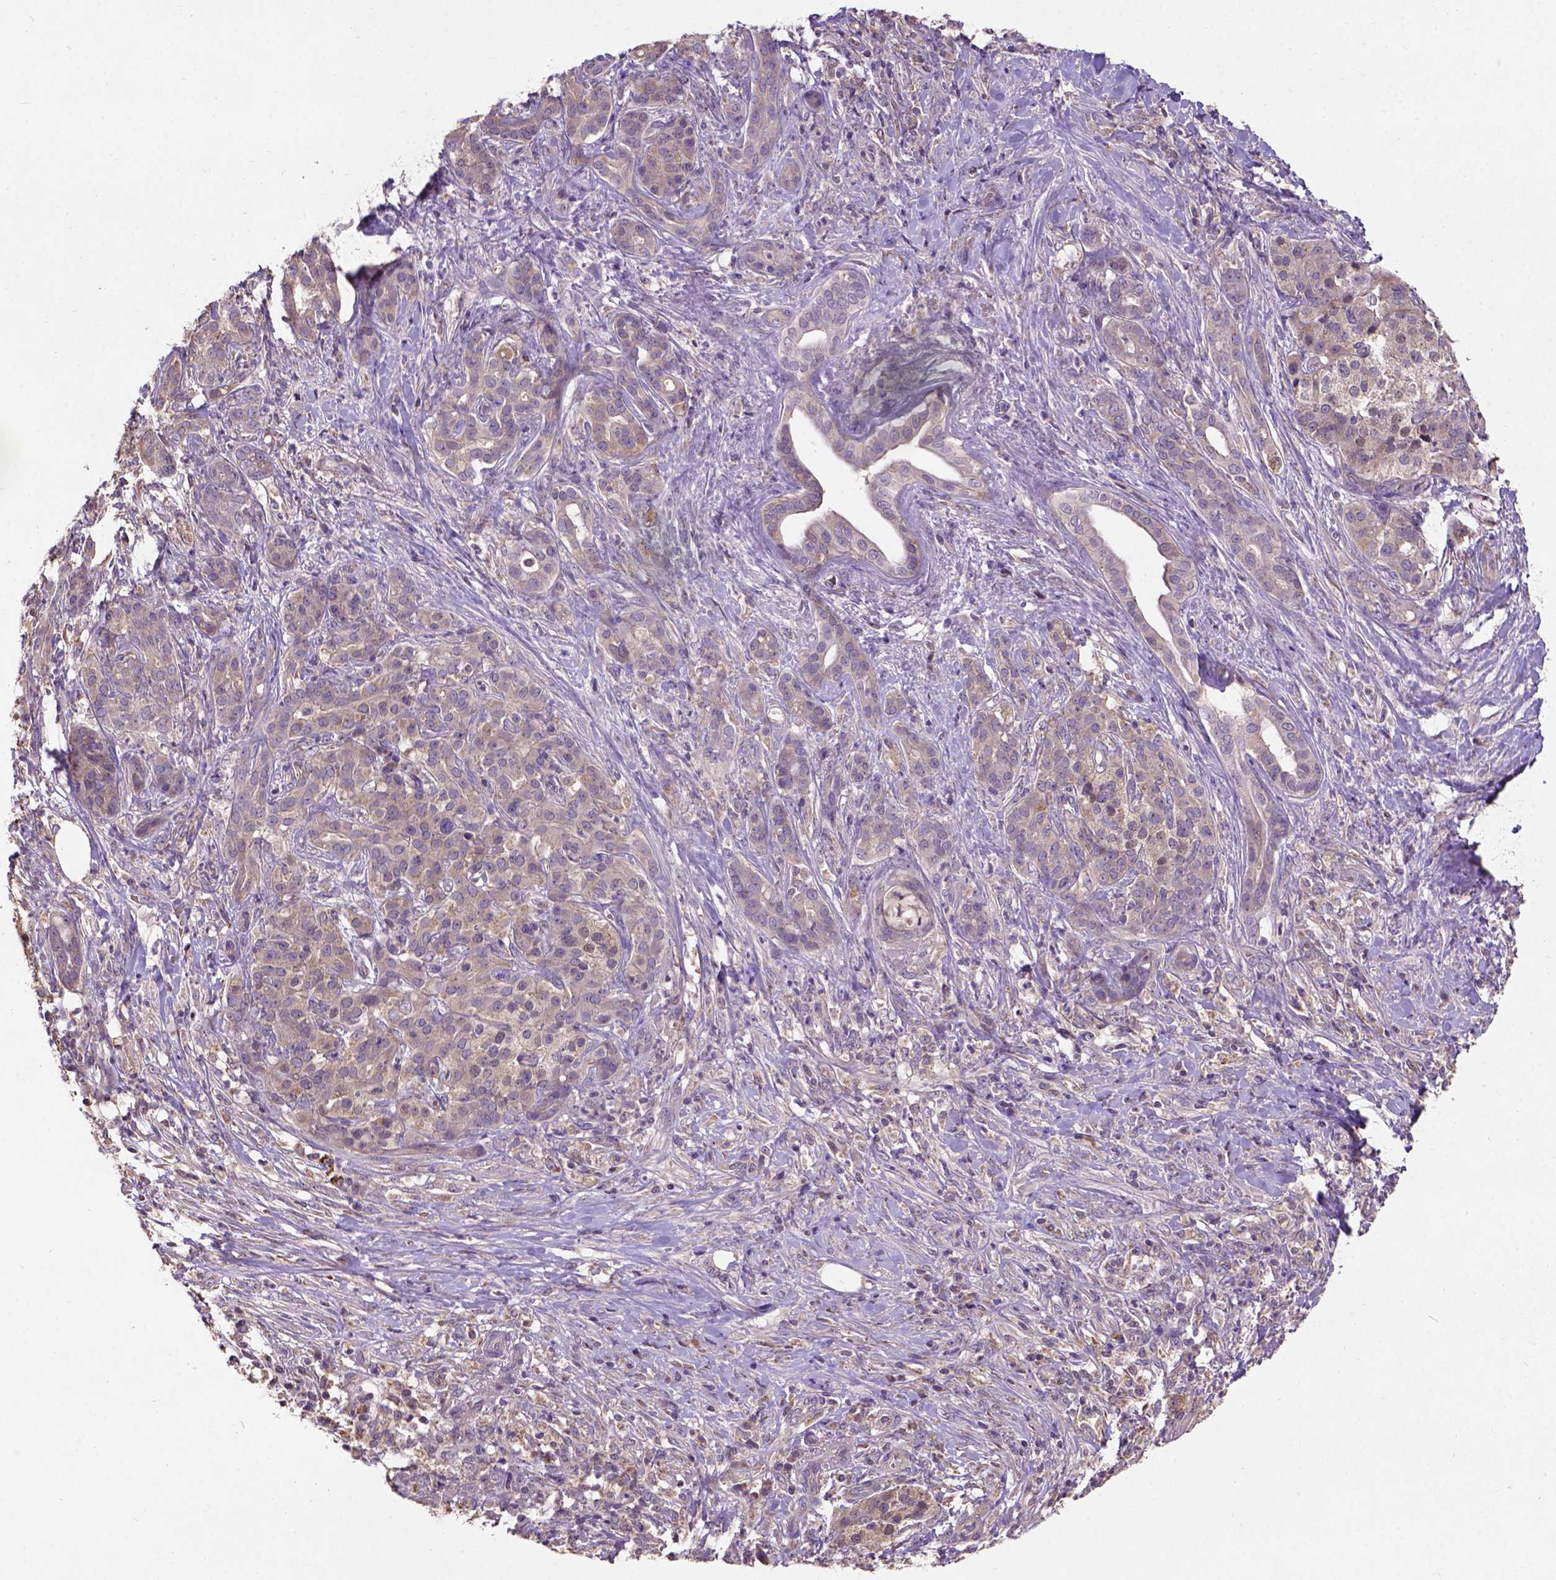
{"staining": {"intensity": "moderate", "quantity": ">75%", "location": "cytoplasmic/membranous"}, "tissue": "pancreatic cancer", "cell_type": "Tumor cells", "image_type": "cancer", "snomed": [{"axis": "morphology", "description": "Normal tissue, NOS"}, {"axis": "morphology", "description": "Inflammation, NOS"}, {"axis": "morphology", "description": "Adenocarcinoma, NOS"}, {"axis": "topography", "description": "Pancreas"}], "caption": "Protein expression analysis of pancreatic adenocarcinoma shows moderate cytoplasmic/membranous staining in approximately >75% of tumor cells. The protein of interest is stained brown, and the nuclei are stained in blue (DAB (3,3'-diaminobenzidine) IHC with brightfield microscopy, high magnification).", "gene": "KBTBD8", "patient": {"sex": "male", "age": 57}}